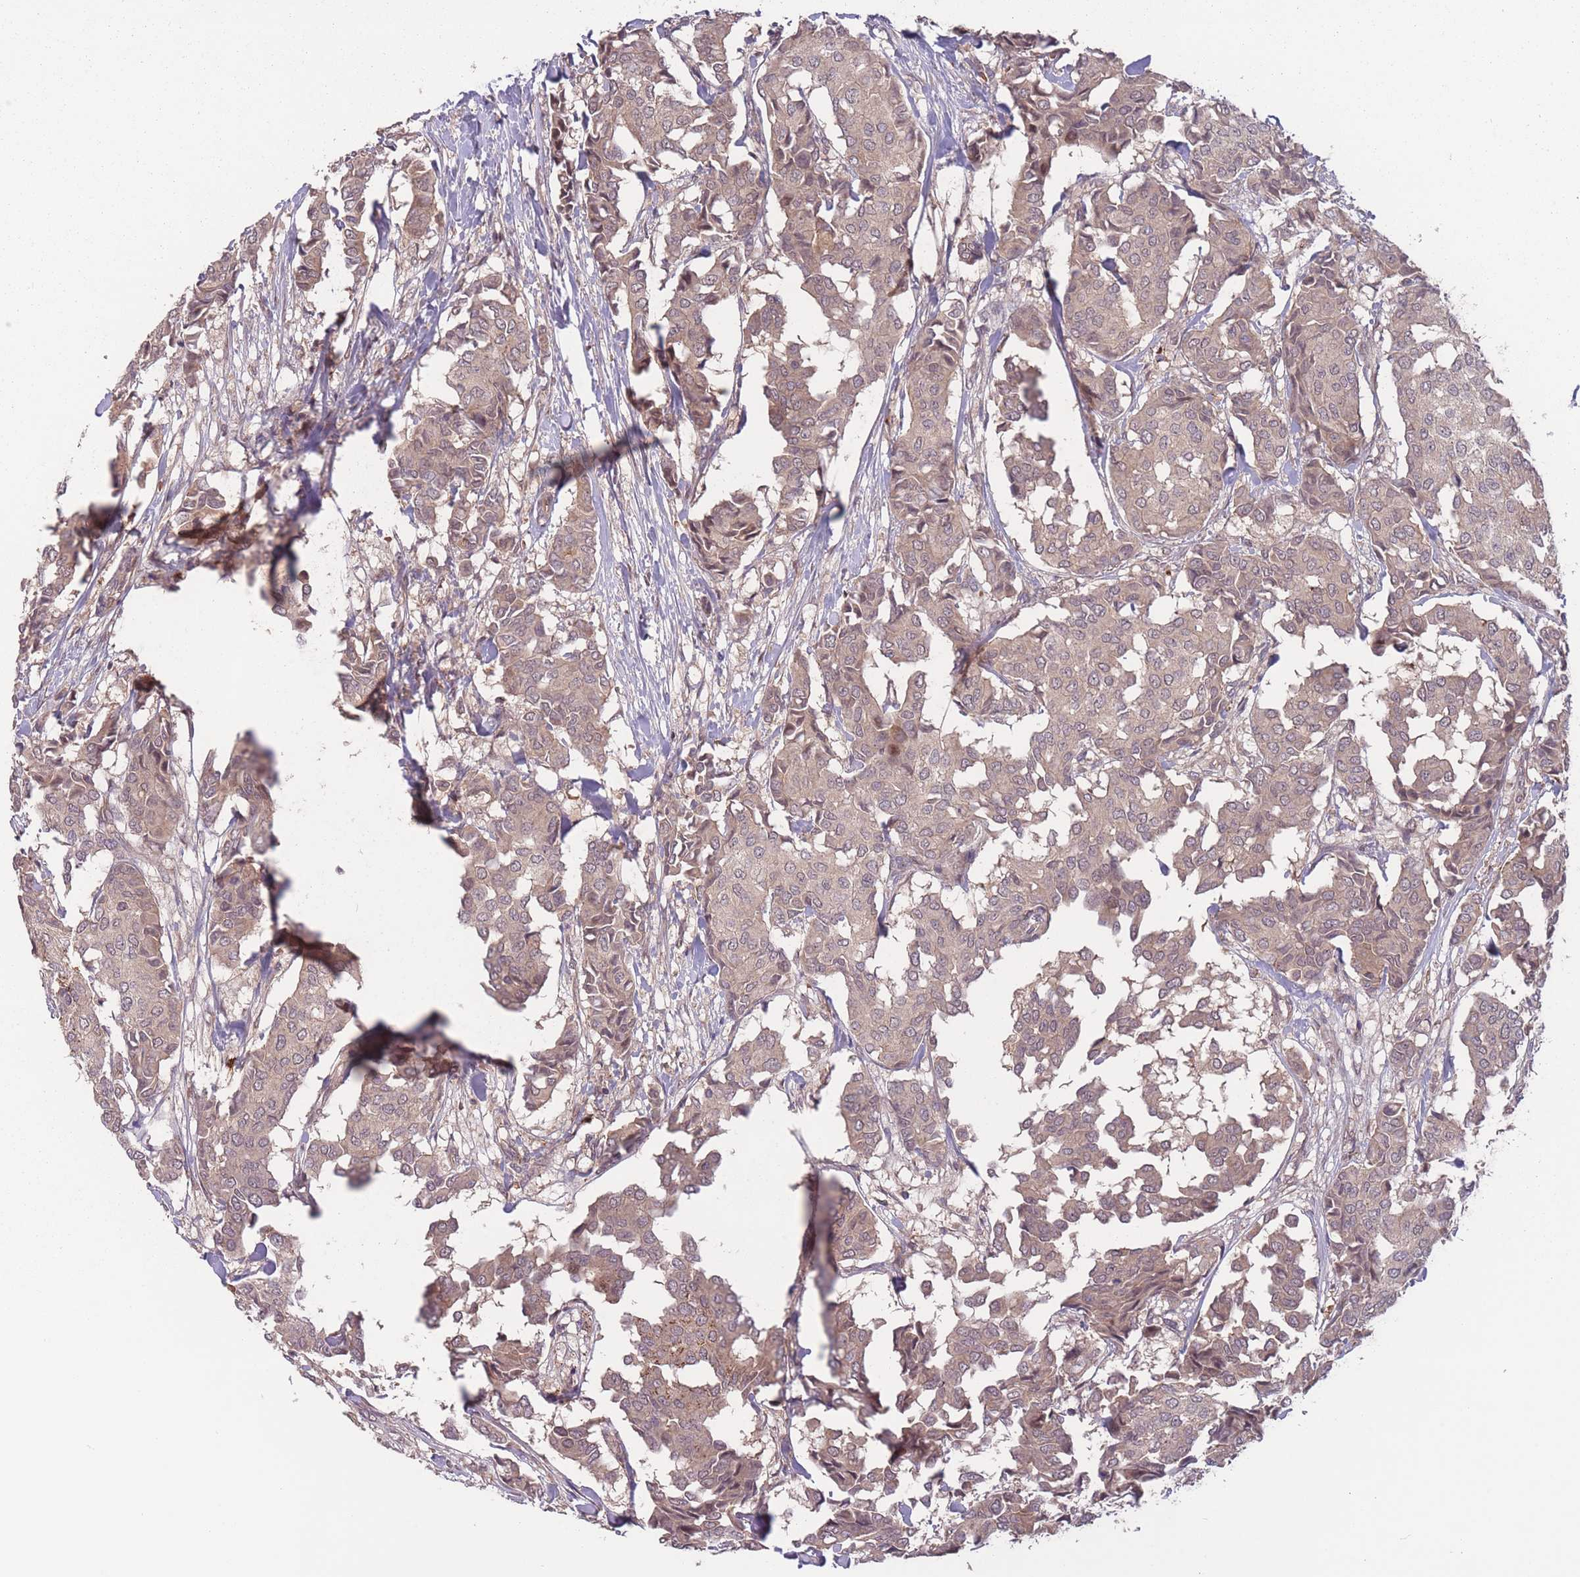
{"staining": {"intensity": "weak", "quantity": "25%-75%", "location": "cytoplasmic/membranous"}, "tissue": "breast cancer", "cell_type": "Tumor cells", "image_type": "cancer", "snomed": [{"axis": "morphology", "description": "Duct carcinoma"}, {"axis": "topography", "description": "Breast"}], "caption": "DAB (3,3'-diaminobenzidine) immunohistochemical staining of breast infiltrating ductal carcinoma displays weak cytoplasmic/membranous protein expression in approximately 25%-75% of tumor cells. (DAB = brown stain, brightfield microscopy at high magnification).", "gene": "SECTM1", "patient": {"sex": "female", "age": 75}}